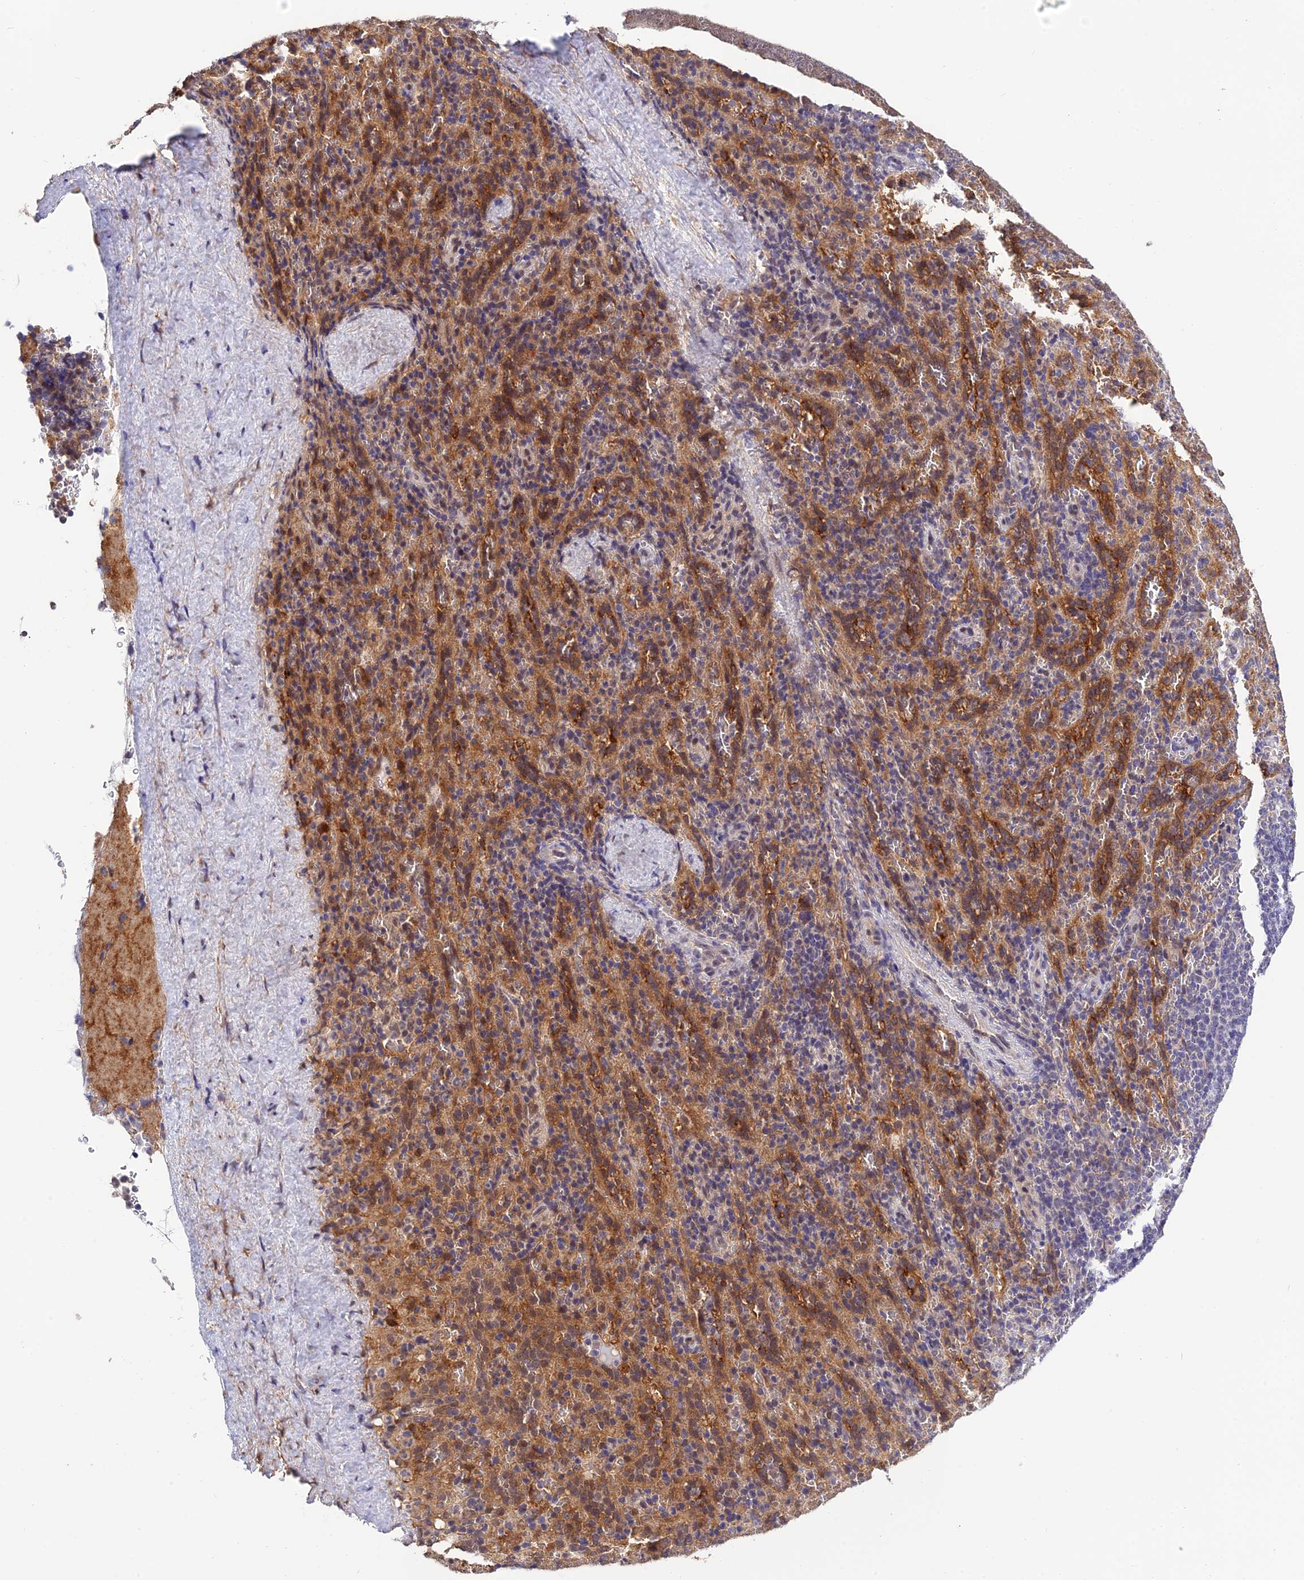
{"staining": {"intensity": "negative", "quantity": "none", "location": "none"}, "tissue": "spleen", "cell_type": "Cells in red pulp", "image_type": "normal", "snomed": [{"axis": "morphology", "description": "Normal tissue, NOS"}, {"axis": "topography", "description": "Spleen"}], "caption": "IHC image of unremarkable spleen stained for a protein (brown), which displays no expression in cells in red pulp.", "gene": "MNS1", "patient": {"sex": "female", "age": 21}}